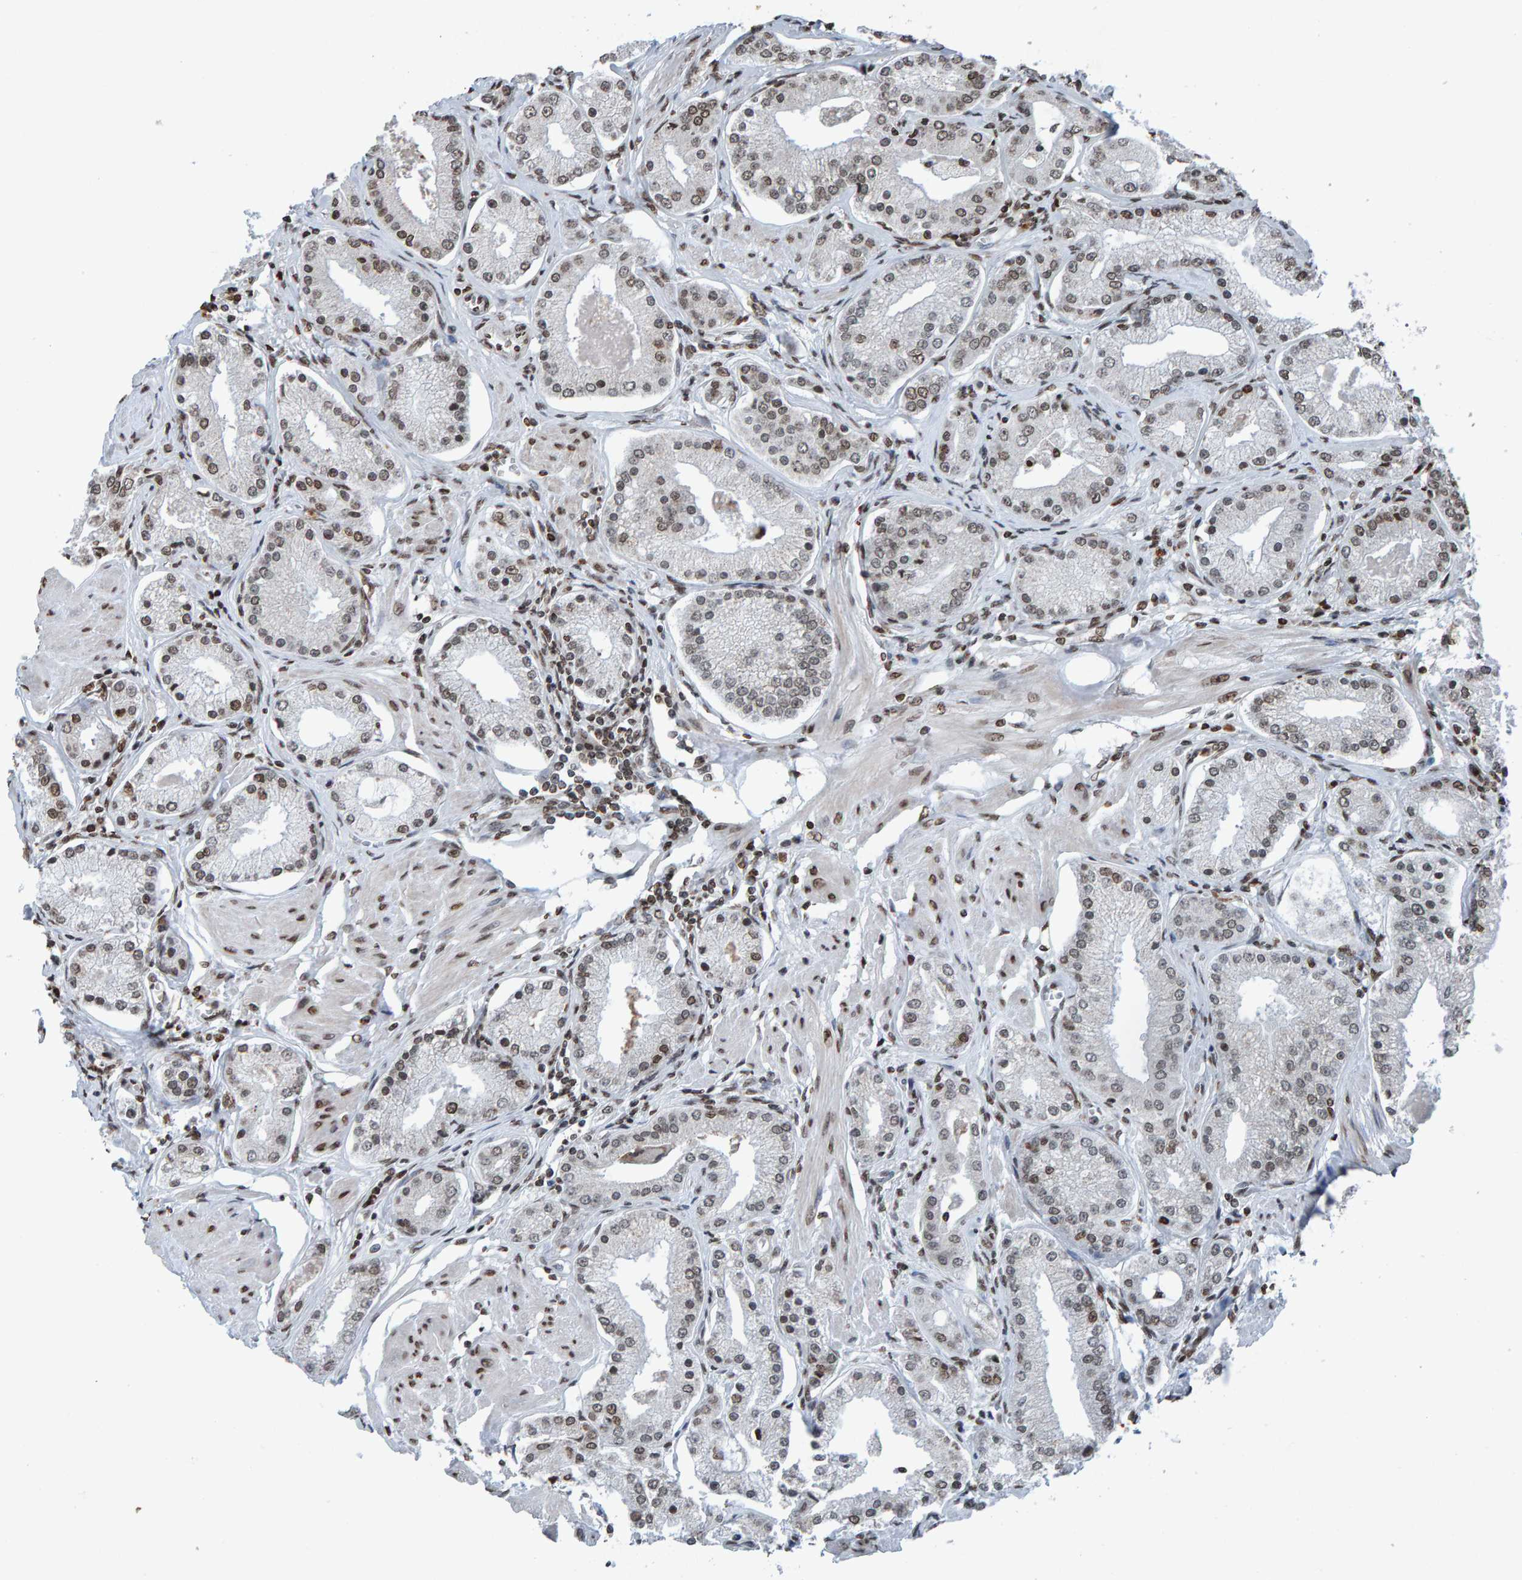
{"staining": {"intensity": "weak", "quantity": "25%-75%", "location": "nuclear"}, "tissue": "prostate cancer", "cell_type": "Tumor cells", "image_type": "cancer", "snomed": [{"axis": "morphology", "description": "Adenocarcinoma, High grade"}, {"axis": "topography", "description": "Prostate"}], "caption": "A histopathology image showing weak nuclear expression in about 25%-75% of tumor cells in prostate adenocarcinoma (high-grade), as visualized by brown immunohistochemical staining.", "gene": "H2AZ1", "patient": {"sex": "male", "age": 66}}